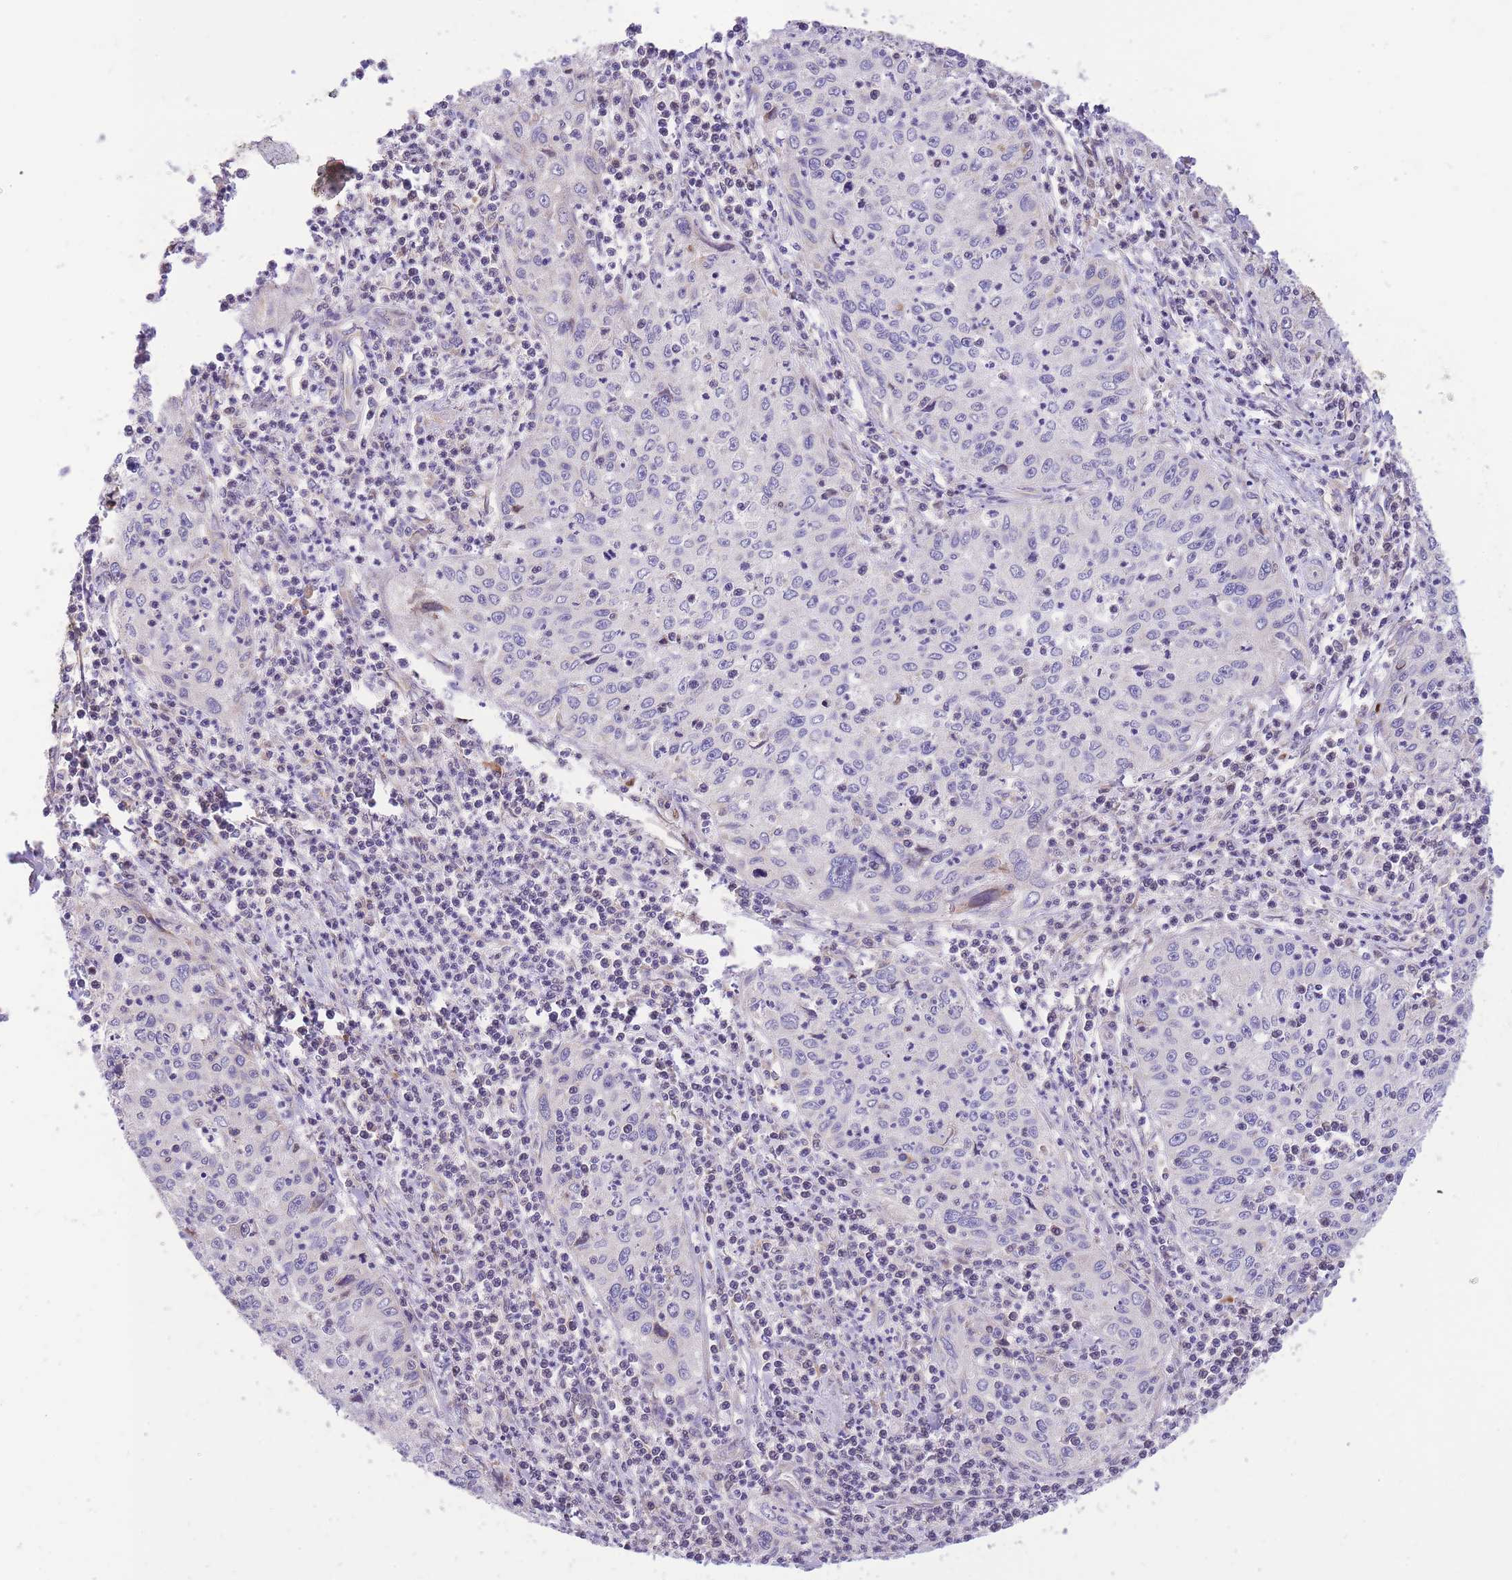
{"staining": {"intensity": "negative", "quantity": "none", "location": "none"}, "tissue": "cervical cancer", "cell_type": "Tumor cells", "image_type": "cancer", "snomed": [{"axis": "morphology", "description": "Squamous cell carcinoma, NOS"}, {"axis": "topography", "description": "Cervix"}], "caption": "A high-resolution micrograph shows IHC staining of cervical cancer (squamous cell carcinoma), which exhibits no significant staining in tumor cells.", "gene": "TOPAZ1", "patient": {"sex": "female", "age": 30}}